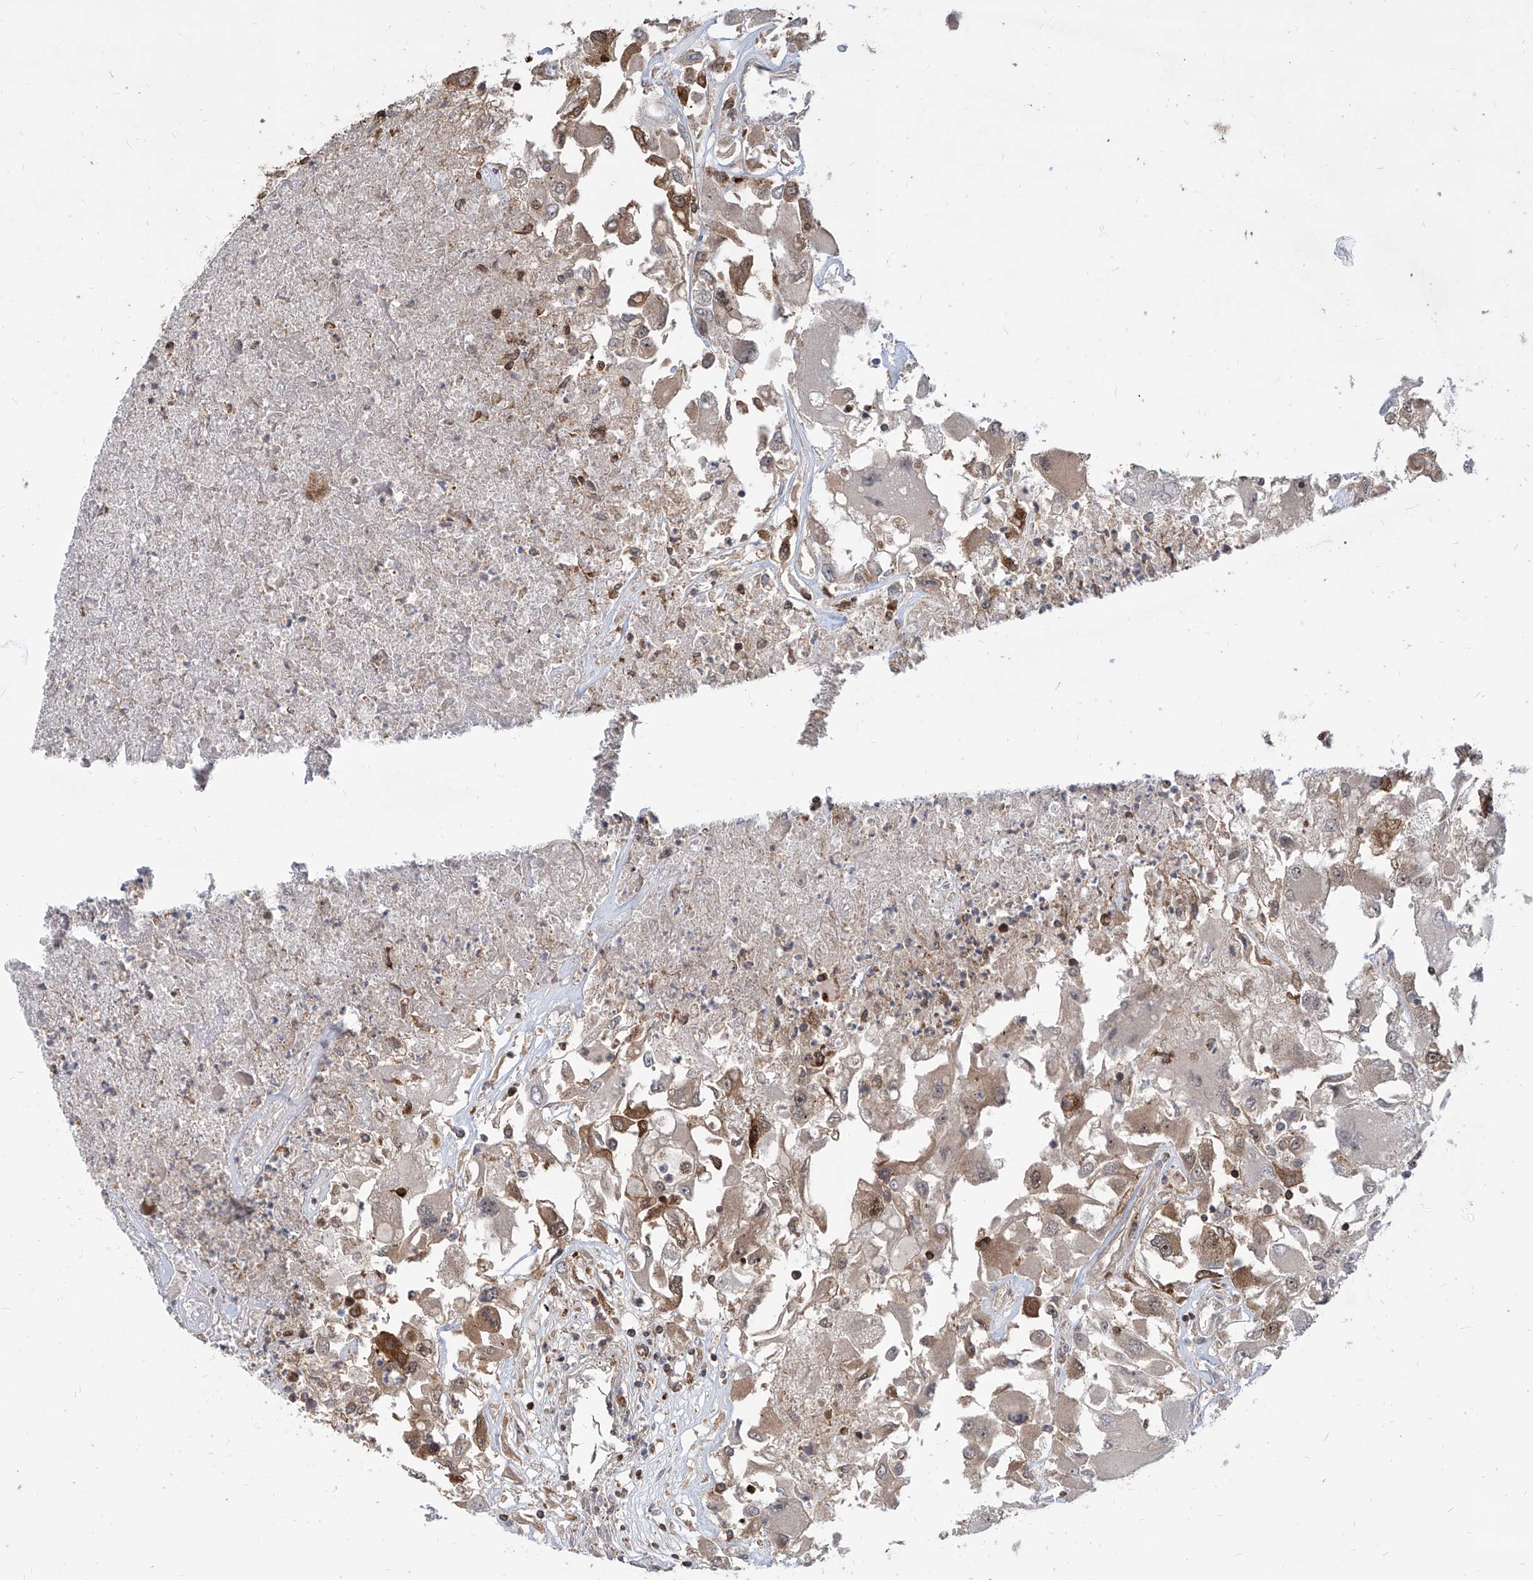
{"staining": {"intensity": "moderate", "quantity": "<25%", "location": "cytoplasmic/membranous"}, "tissue": "renal cancer", "cell_type": "Tumor cells", "image_type": "cancer", "snomed": [{"axis": "morphology", "description": "Adenocarcinoma, NOS"}, {"axis": "topography", "description": "Kidney"}], "caption": "Tumor cells display low levels of moderate cytoplasmic/membranous staining in approximately <25% of cells in human adenocarcinoma (renal). (Brightfield microscopy of DAB IHC at high magnification).", "gene": "MAGED2", "patient": {"sex": "female", "age": 52}}